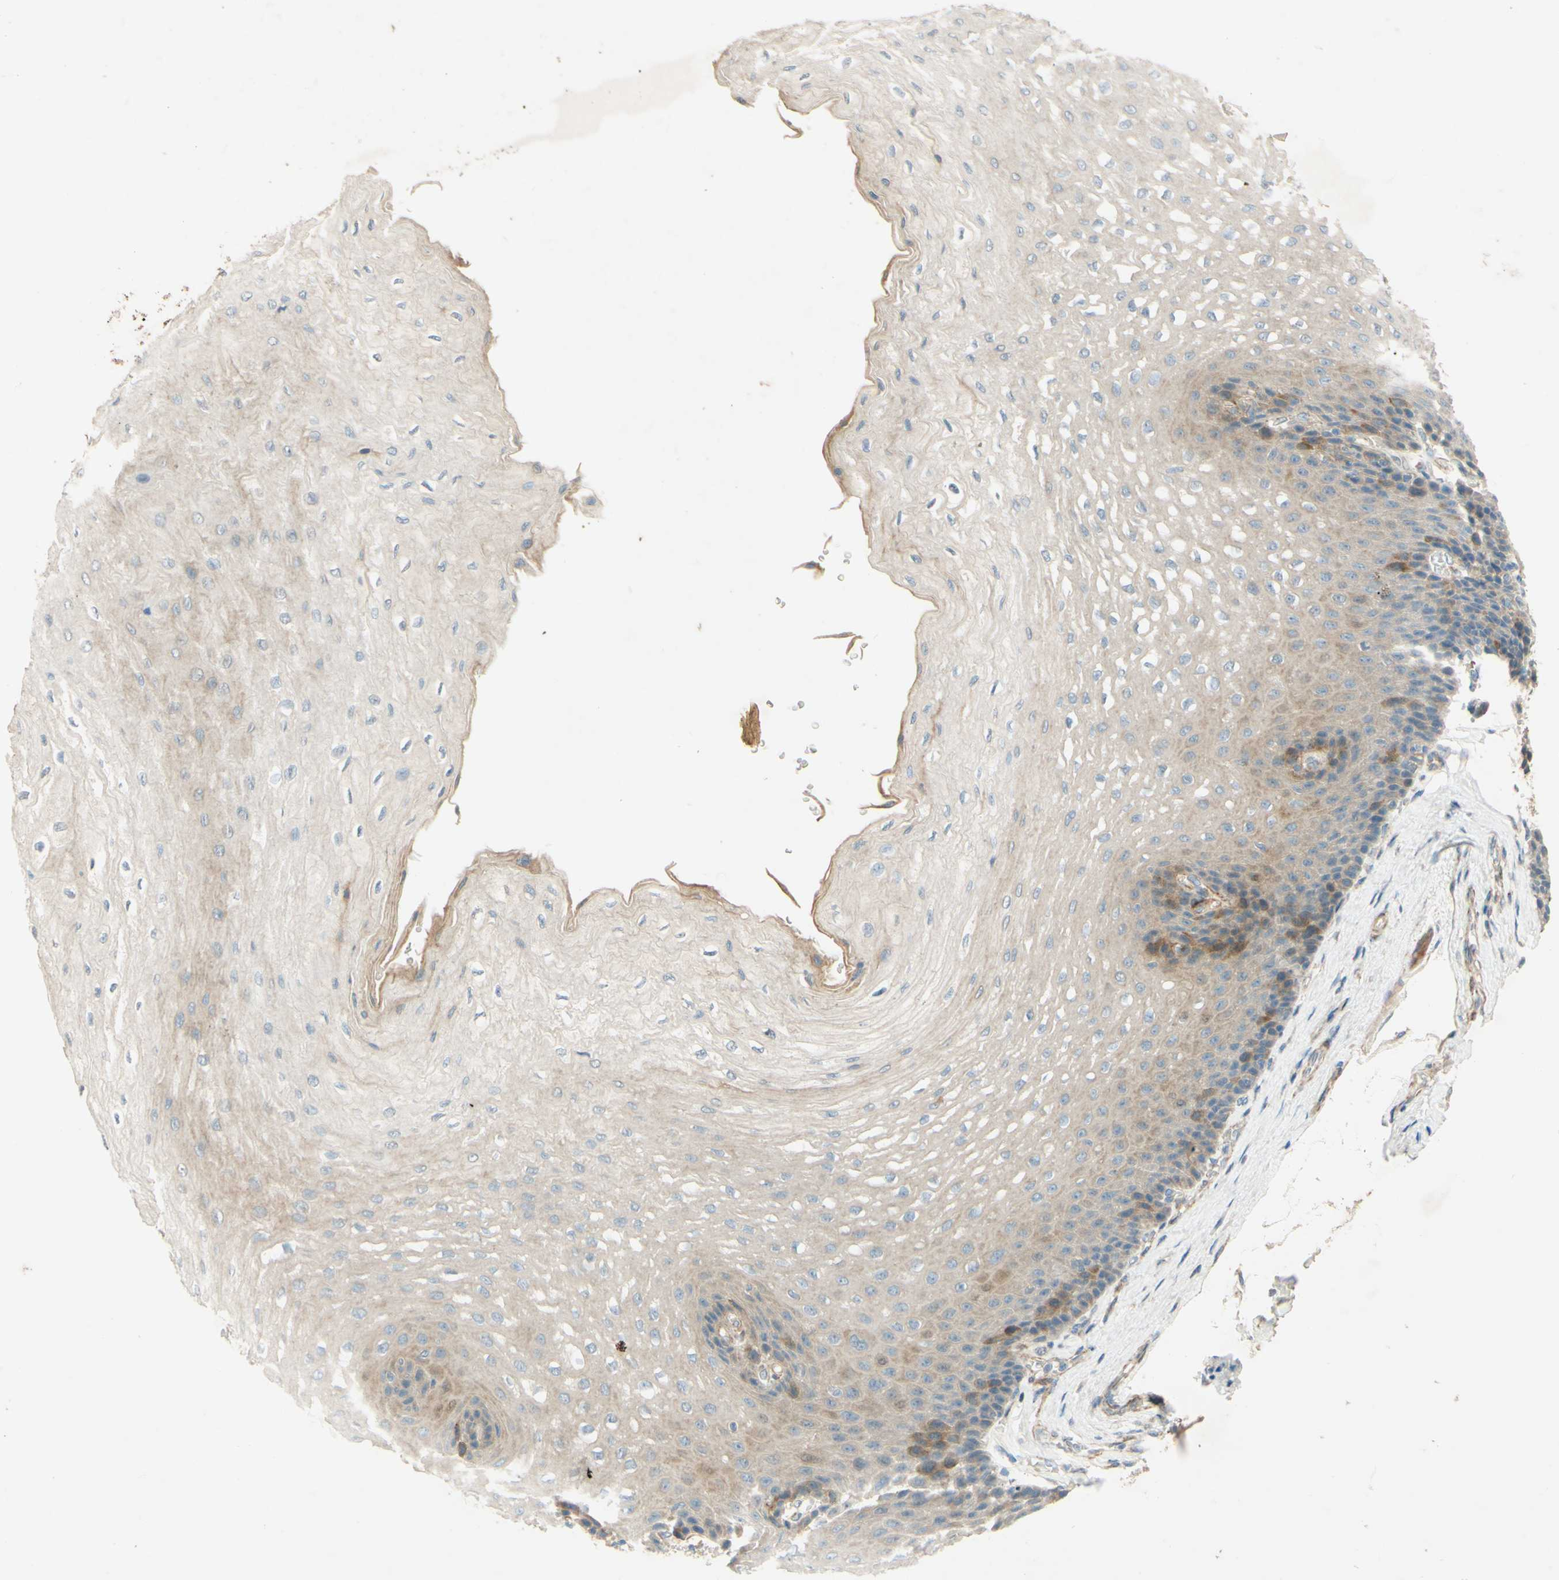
{"staining": {"intensity": "weak", "quantity": ">75%", "location": "cytoplasmic/membranous"}, "tissue": "esophagus", "cell_type": "Squamous epithelial cells", "image_type": "normal", "snomed": [{"axis": "morphology", "description": "Normal tissue, NOS"}, {"axis": "topography", "description": "Esophagus"}], "caption": "Weak cytoplasmic/membranous positivity is seen in approximately >75% of squamous epithelial cells in benign esophagus. The staining was performed using DAB (3,3'-diaminobenzidine) to visualize the protein expression in brown, while the nuclei were stained in blue with hematoxylin (Magnification: 20x).", "gene": "ADAM17", "patient": {"sex": "female", "age": 72}}